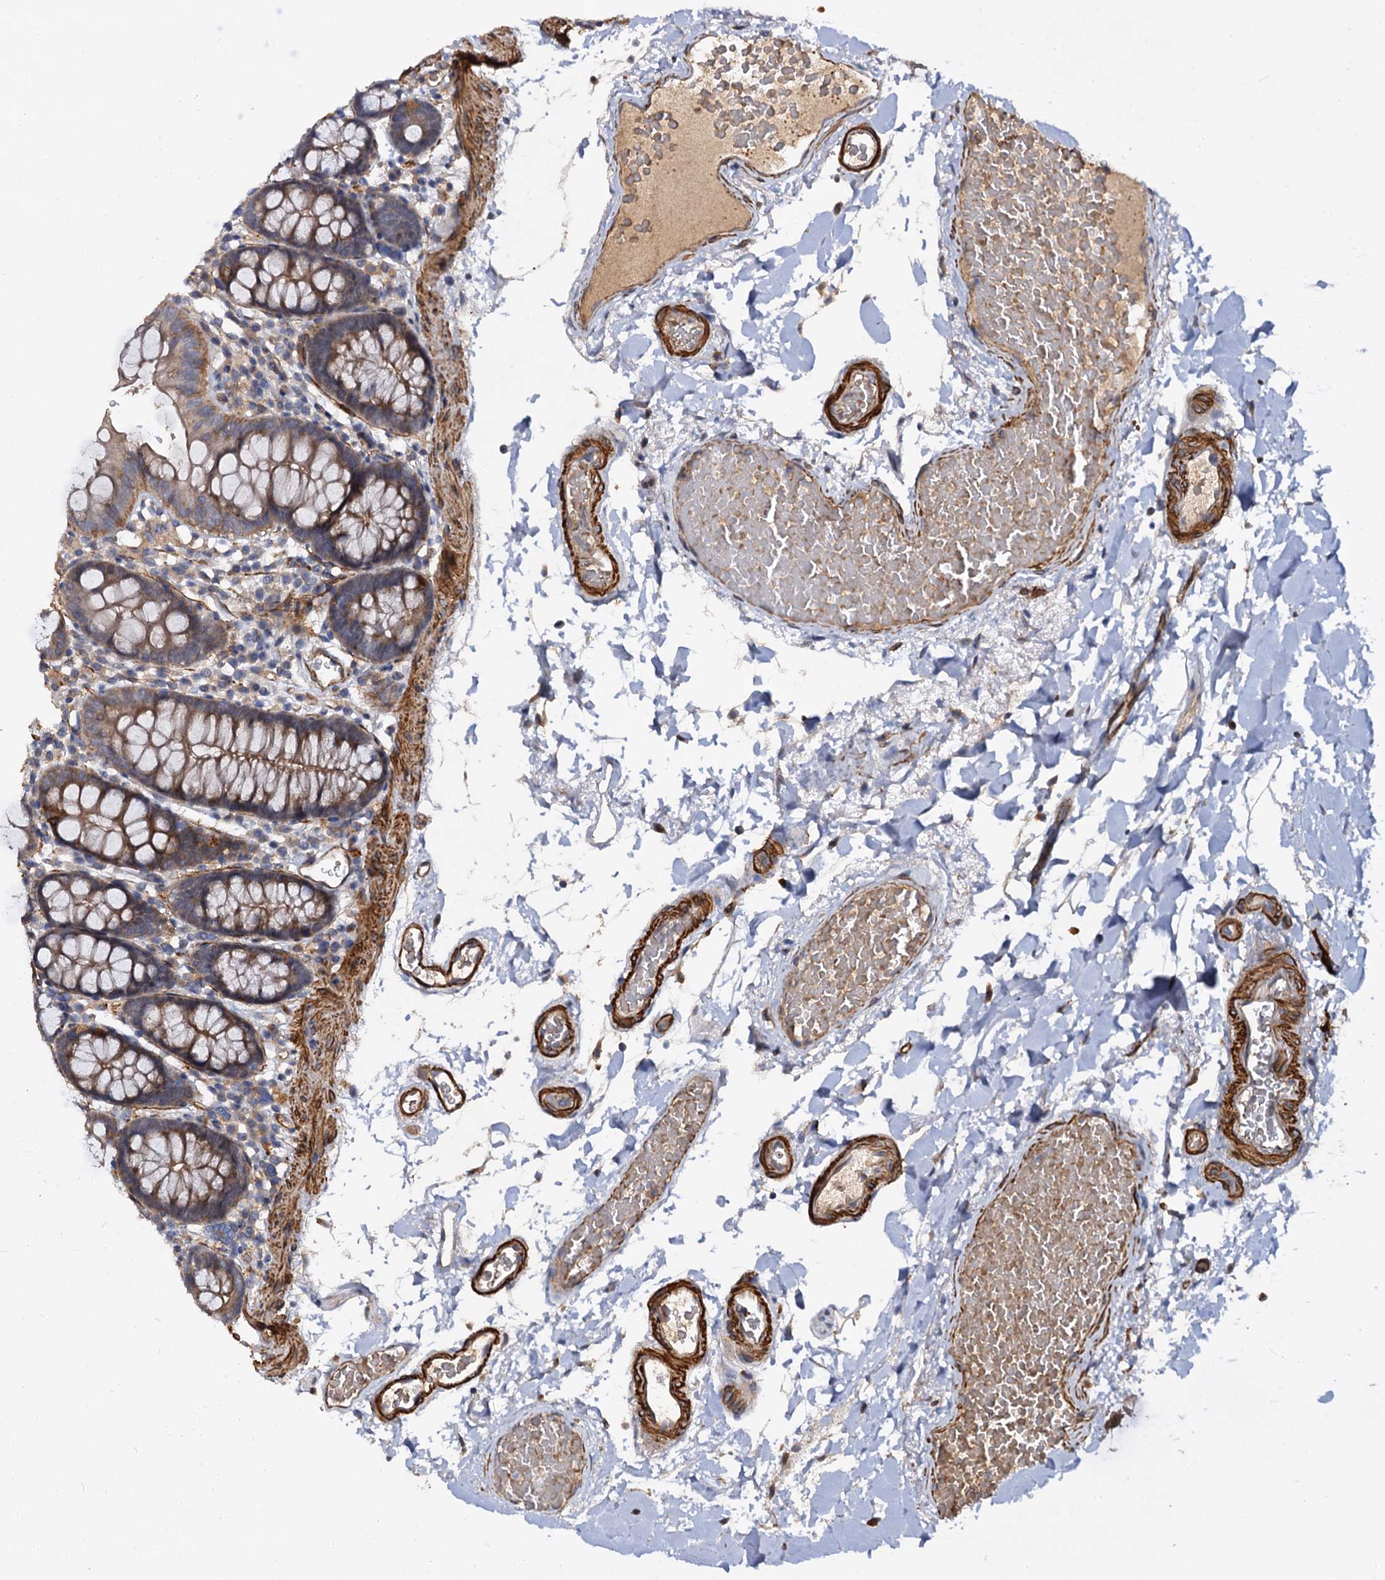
{"staining": {"intensity": "strong", "quantity": ">75%", "location": "cytoplasmic/membranous"}, "tissue": "colon", "cell_type": "Endothelial cells", "image_type": "normal", "snomed": [{"axis": "morphology", "description": "Normal tissue, NOS"}, {"axis": "topography", "description": "Colon"}], "caption": "This histopathology image shows IHC staining of benign human colon, with high strong cytoplasmic/membranous staining in about >75% of endothelial cells.", "gene": "ISM2", "patient": {"sex": "male", "age": 75}}